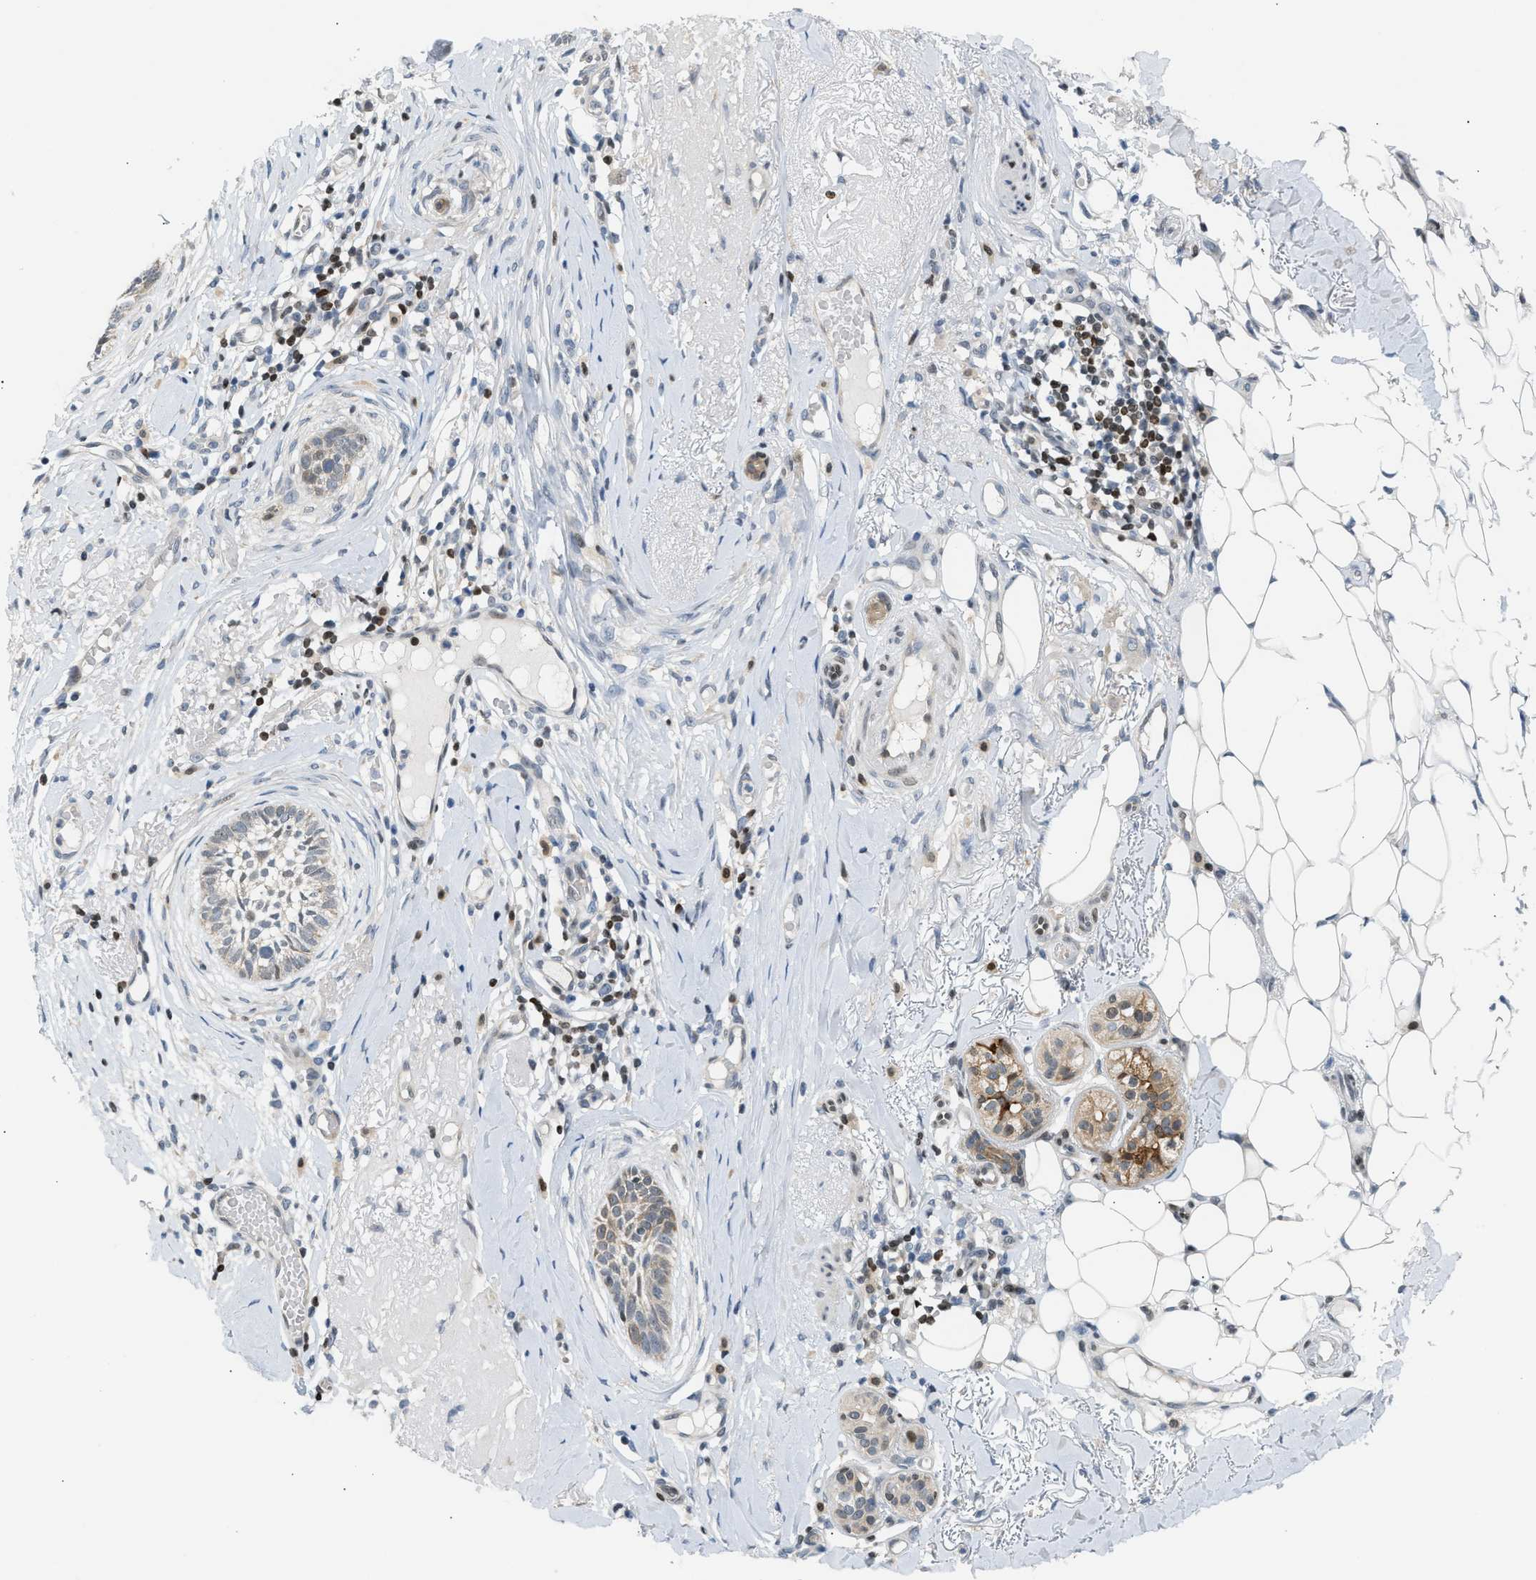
{"staining": {"intensity": "weak", "quantity": "25%-75%", "location": "cytoplasmic/membranous"}, "tissue": "skin cancer", "cell_type": "Tumor cells", "image_type": "cancer", "snomed": [{"axis": "morphology", "description": "Basal cell carcinoma"}, {"axis": "topography", "description": "Skin"}], "caption": "A brown stain highlights weak cytoplasmic/membranous expression of a protein in skin basal cell carcinoma tumor cells.", "gene": "NPS", "patient": {"sex": "female", "age": 88}}